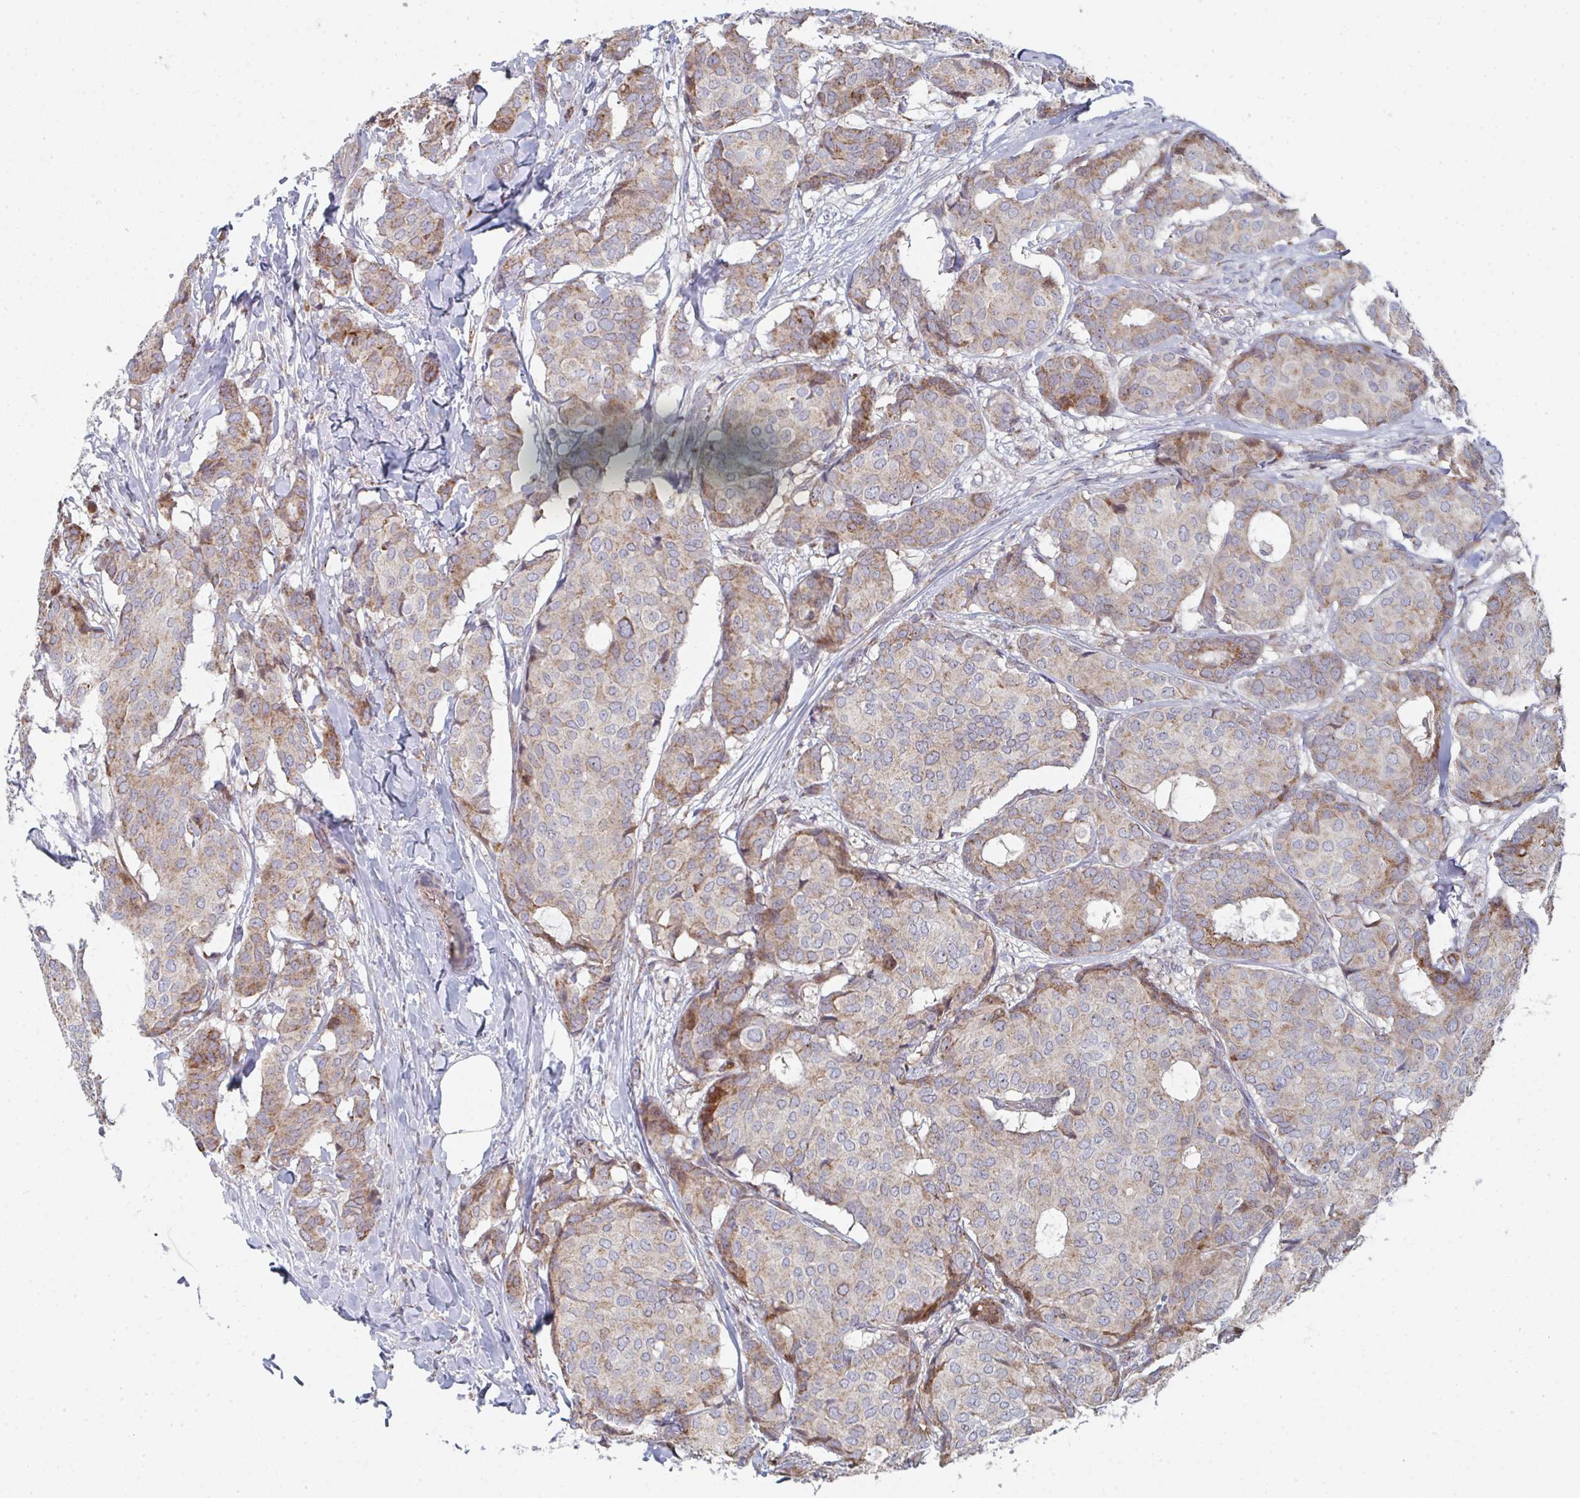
{"staining": {"intensity": "moderate", "quantity": "25%-75%", "location": "cytoplasmic/membranous"}, "tissue": "breast cancer", "cell_type": "Tumor cells", "image_type": "cancer", "snomed": [{"axis": "morphology", "description": "Duct carcinoma"}, {"axis": "topography", "description": "Breast"}], "caption": "Tumor cells display medium levels of moderate cytoplasmic/membranous expression in about 25%-75% of cells in human invasive ductal carcinoma (breast). The protein is stained brown, and the nuclei are stained in blue (DAB IHC with brightfield microscopy, high magnification).", "gene": "ZNF644", "patient": {"sex": "female", "age": 75}}